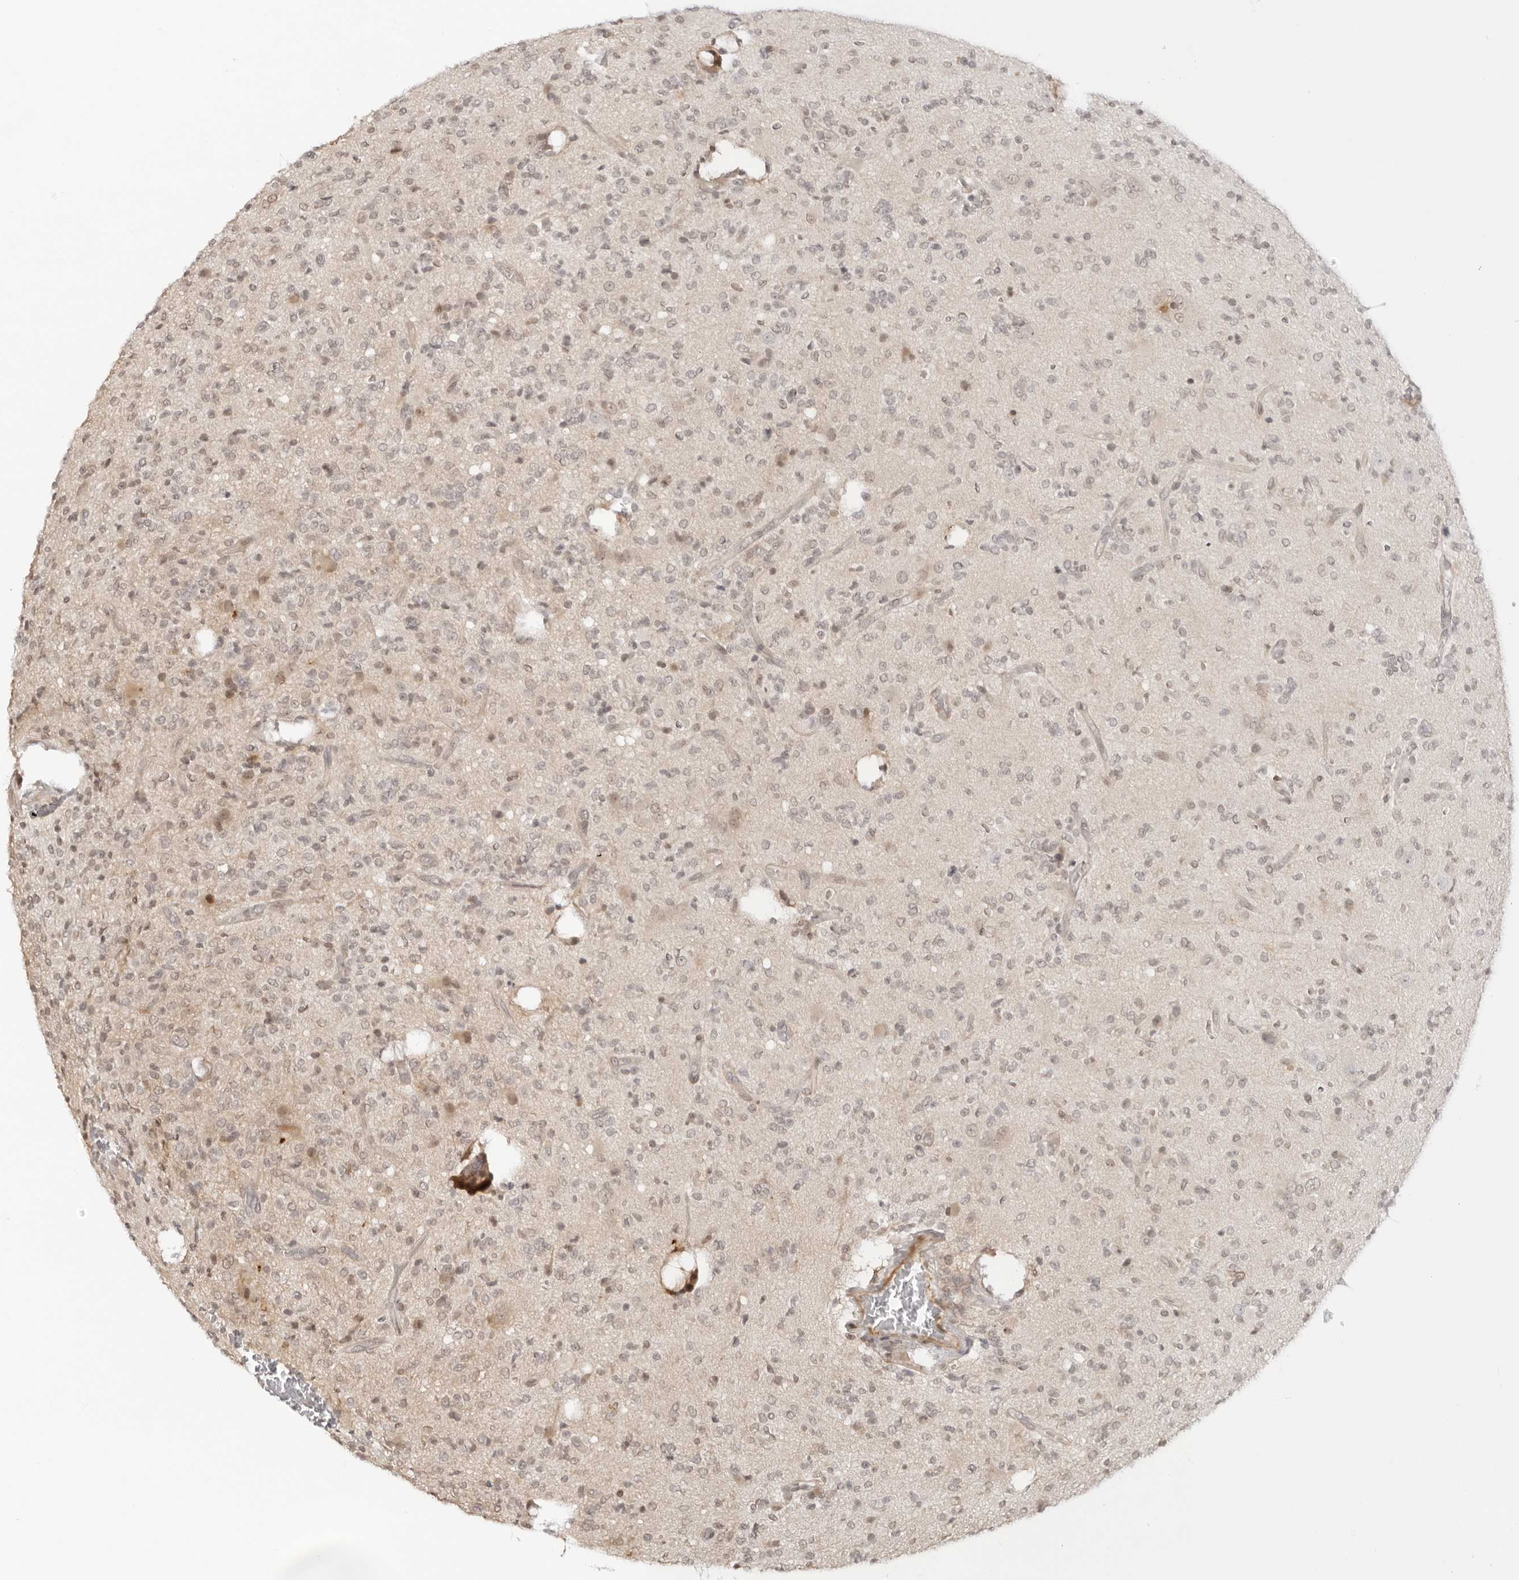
{"staining": {"intensity": "weak", "quantity": "<25%", "location": "nuclear"}, "tissue": "glioma", "cell_type": "Tumor cells", "image_type": "cancer", "snomed": [{"axis": "morphology", "description": "Glioma, malignant, High grade"}, {"axis": "topography", "description": "Brain"}], "caption": "An image of human glioma is negative for staining in tumor cells. The staining was performed using DAB to visualize the protein expression in brown, while the nuclei were stained in blue with hematoxylin (Magnification: 20x).", "gene": "RNF146", "patient": {"sex": "male", "age": 34}}